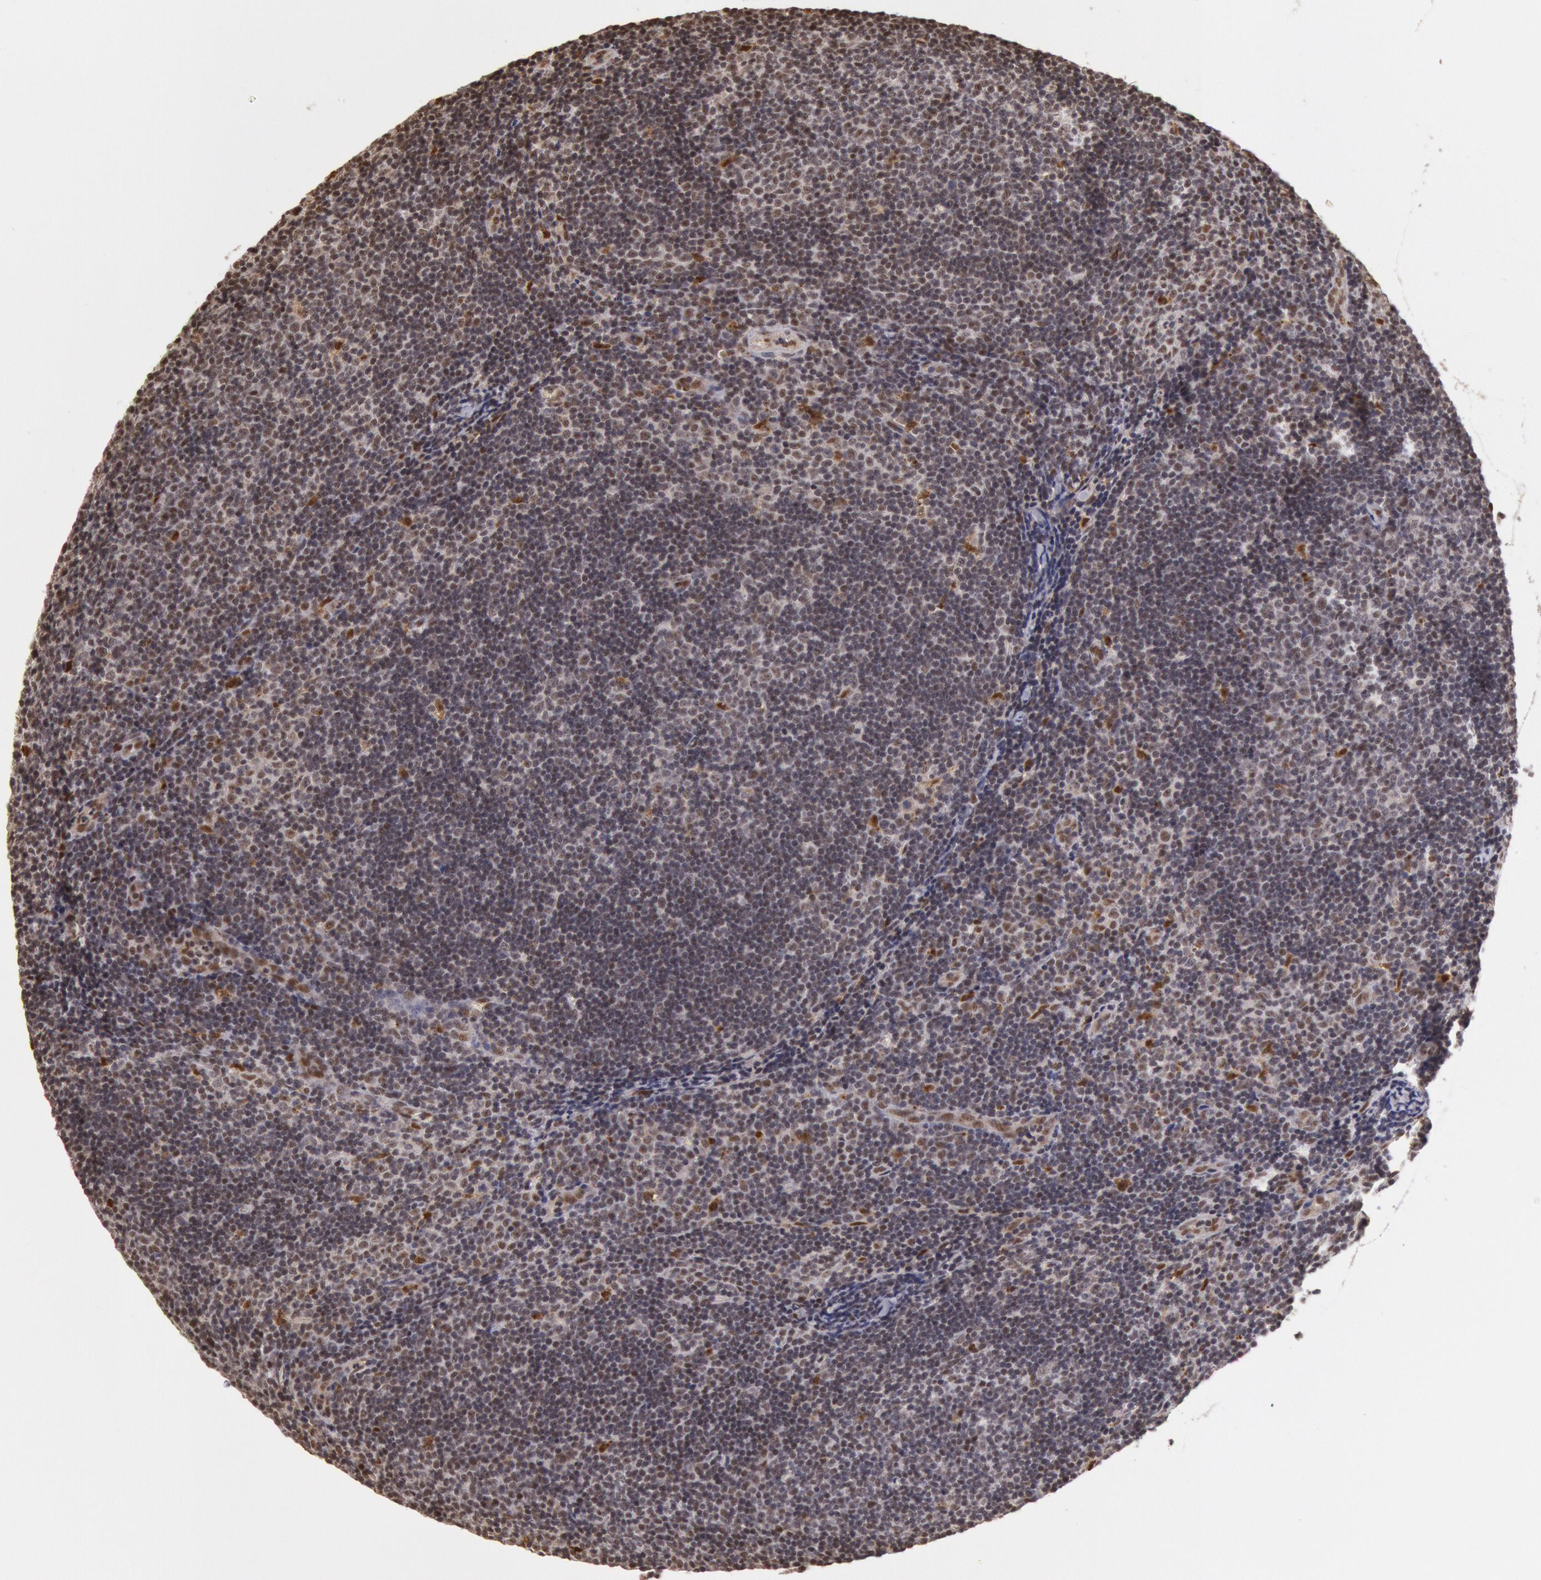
{"staining": {"intensity": "weak", "quantity": "25%-75%", "location": "nuclear"}, "tissue": "lymphoma", "cell_type": "Tumor cells", "image_type": "cancer", "snomed": [{"axis": "morphology", "description": "Malignant lymphoma, non-Hodgkin's type, Low grade"}, {"axis": "topography", "description": "Lymph node"}], "caption": "A micrograph showing weak nuclear staining in approximately 25%-75% of tumor cells in lymphoma, as visualized by brown immunohistochemical staining.", "gene": "LIG4", "patient": {"sex": "male", "age": 49}}